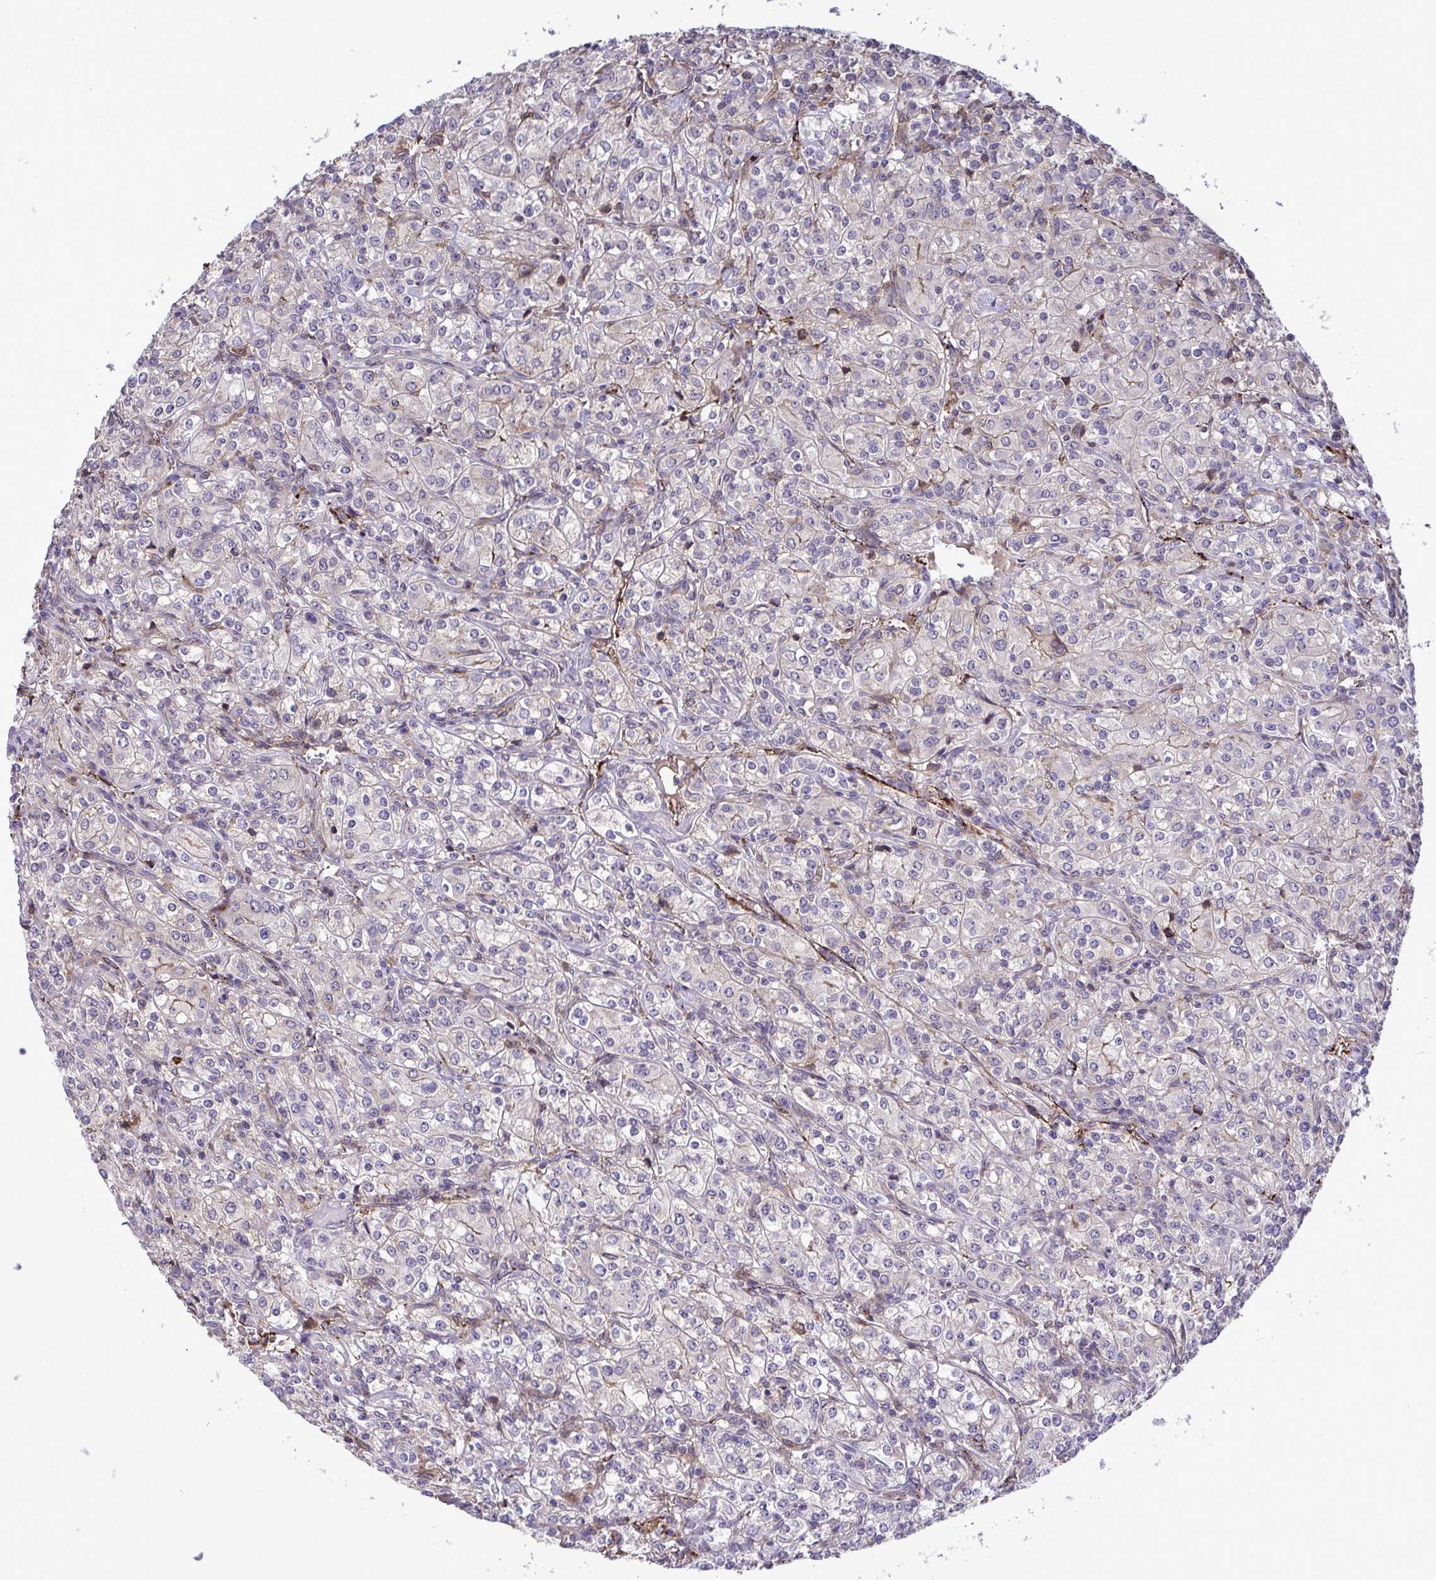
{"staining": {"intensity": "weak", "quantity": "<25%", "location": "cytoplasmic/membranous"}, "tissue": "renal cancer", "cell_type": "Tumor cells", "image_type": "cancer", "snomed": [{"axis": "morphology", "description": "Adenocarcinoma, NOS"}, {"axis": "topography", "description": "Kidney"}], "caption": "Immunohistochemistry (IHC) image of renal cancer (adenocarcinoma) stained for a protein (brown), which displays no staining in tumor cells.", "gene": "CD101", "patient": {"sex": "male", "age": 77}}